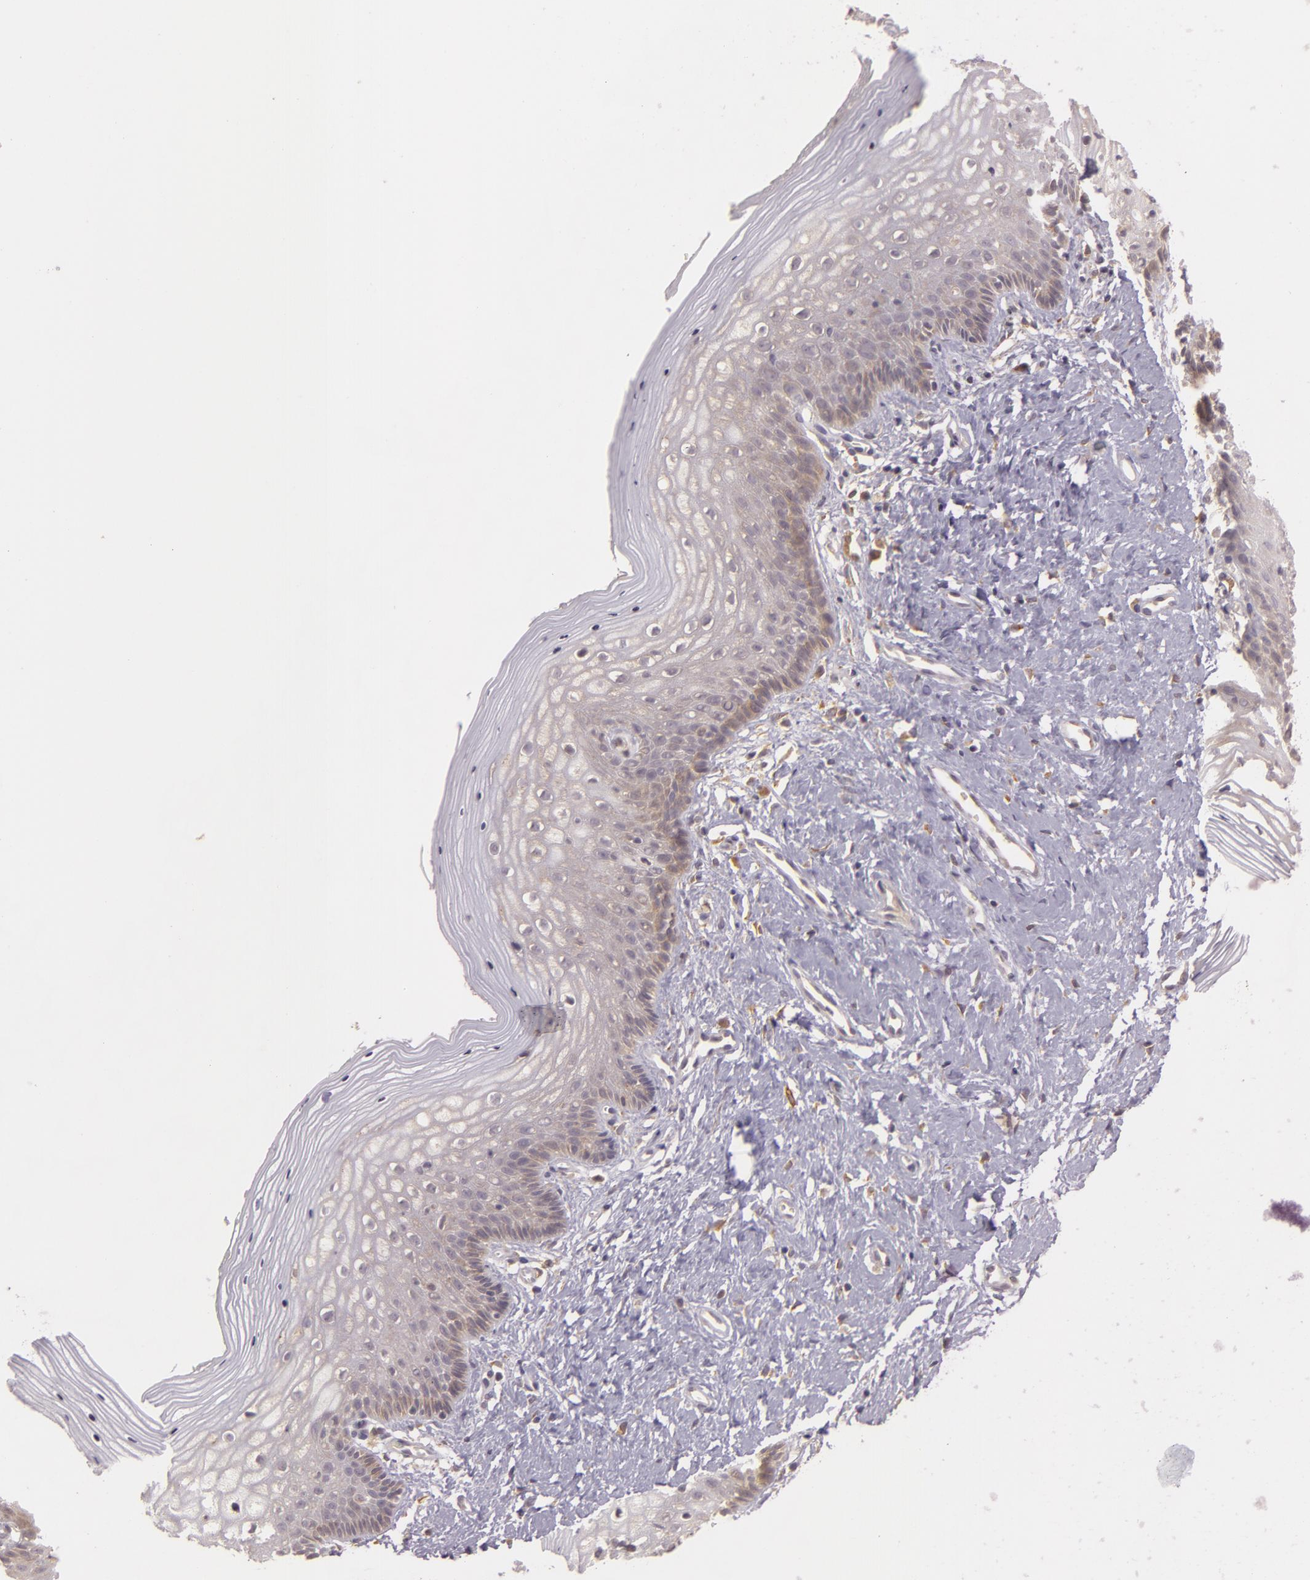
{"staining": {"intensity": "negative", "quantity": "none", "location": "none"}, "tissue": "vagina", "cell_type": "Squamous epithelial cells", "image_type": "normal", "snomed": [{"axis": "morphology", "description": "Normal tissue, NOS"}, {"axis": "topography", "description": "Vagina"}], "caption": "DAB immunohistochemical staining of unremarkable human vagina demonstrates no significant expression in squamous epithelial cells.", "gene": "PPP1R3F", "patient": {"sex": "female", "age": 46}}